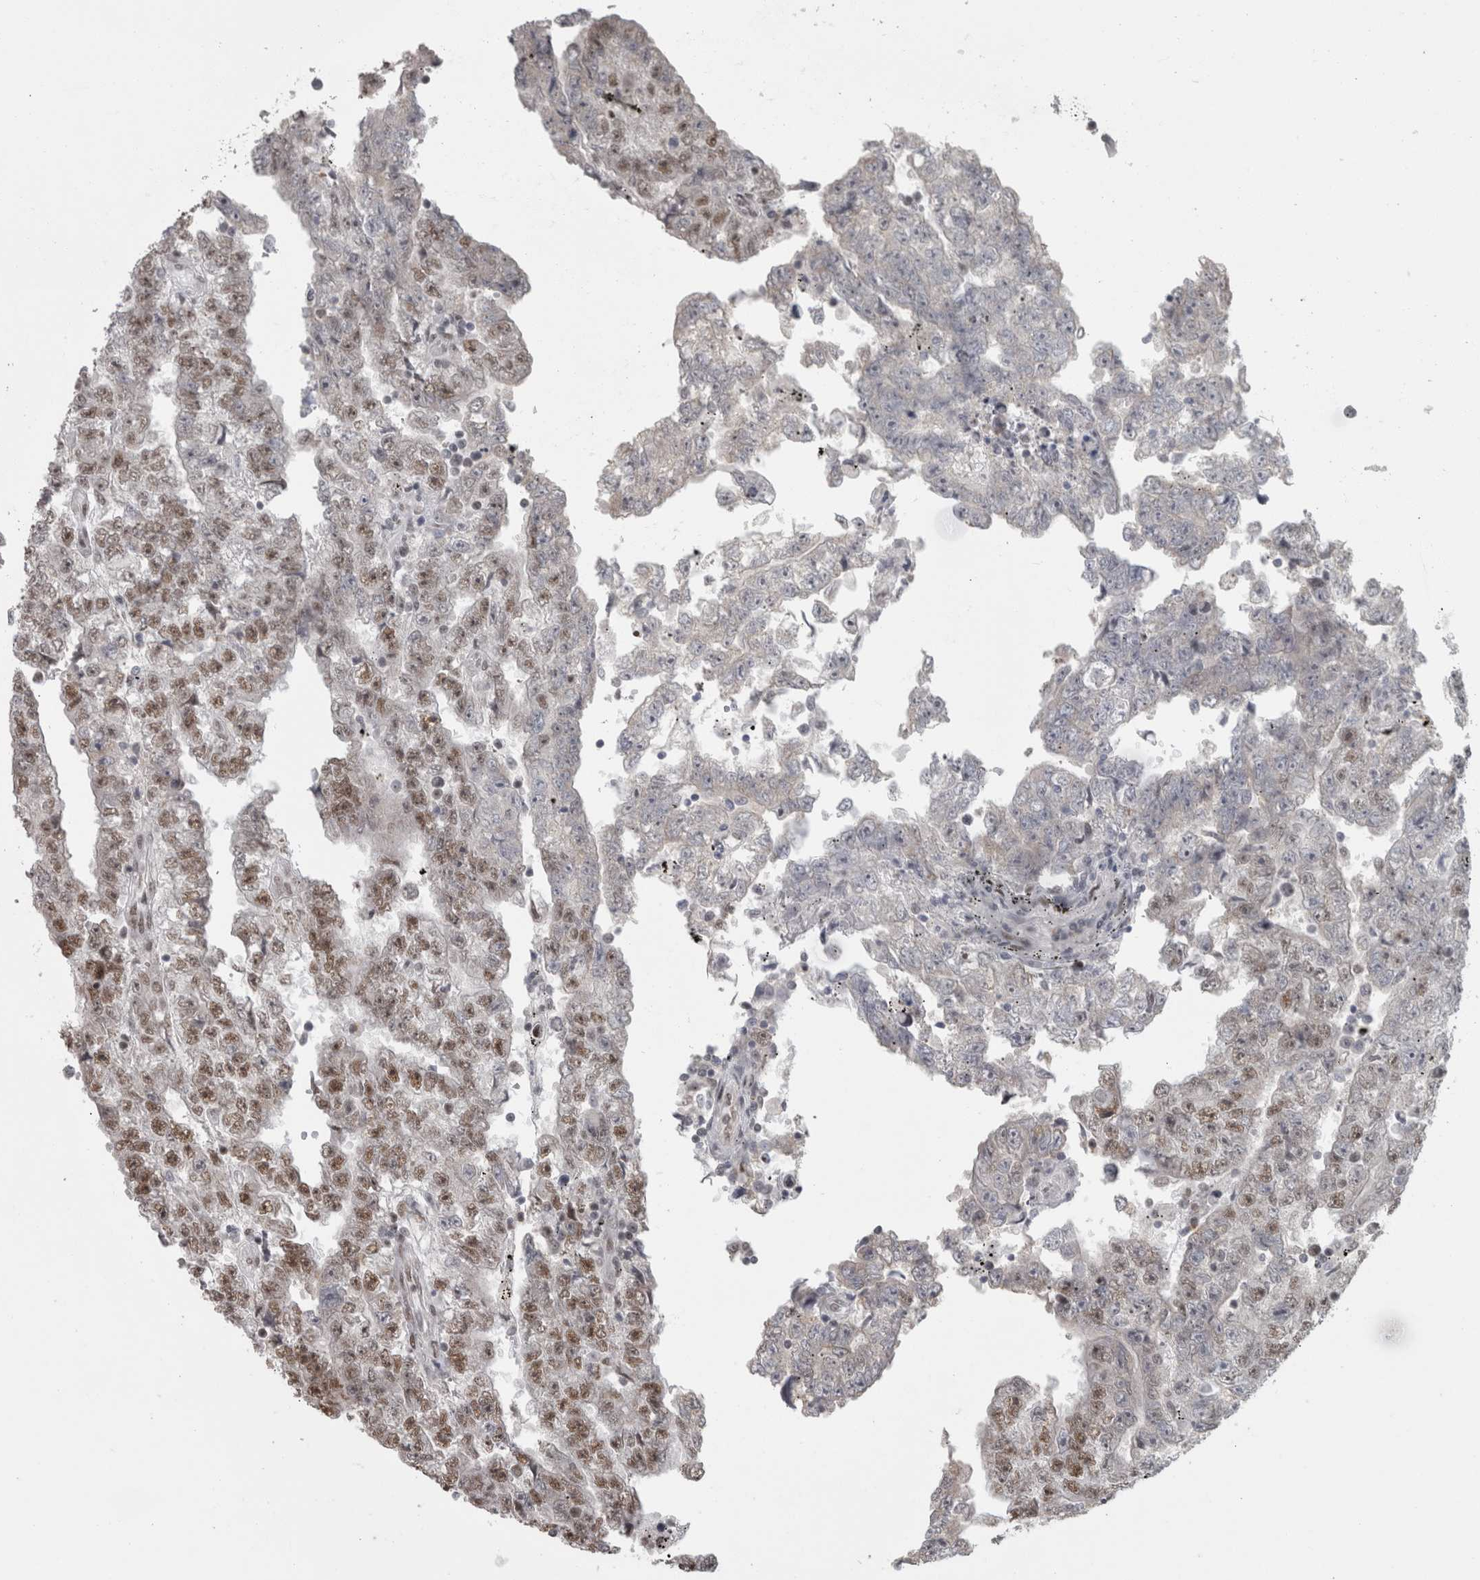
{"staining": {"intensity": "moderate", "quantity": "<25%", "location": "nuclear"}, "tissue": "testis cancer", "cell_type": "Tumor cells", "image_type": "cancer", "snomed": [{"axis": "morphology", "description": "Carcinoma, Embryonal, NOS"}, {"axis": "topography", "description": "Testis"}], "caption": "Testis cancer stained with DAB immunohistochemistry (IHC) demonstrates low levels of moderate nuclear expression in about <25% of tumor cells.", "gene": "MICU3", "patient": {"sex": "male", "age": 25}}